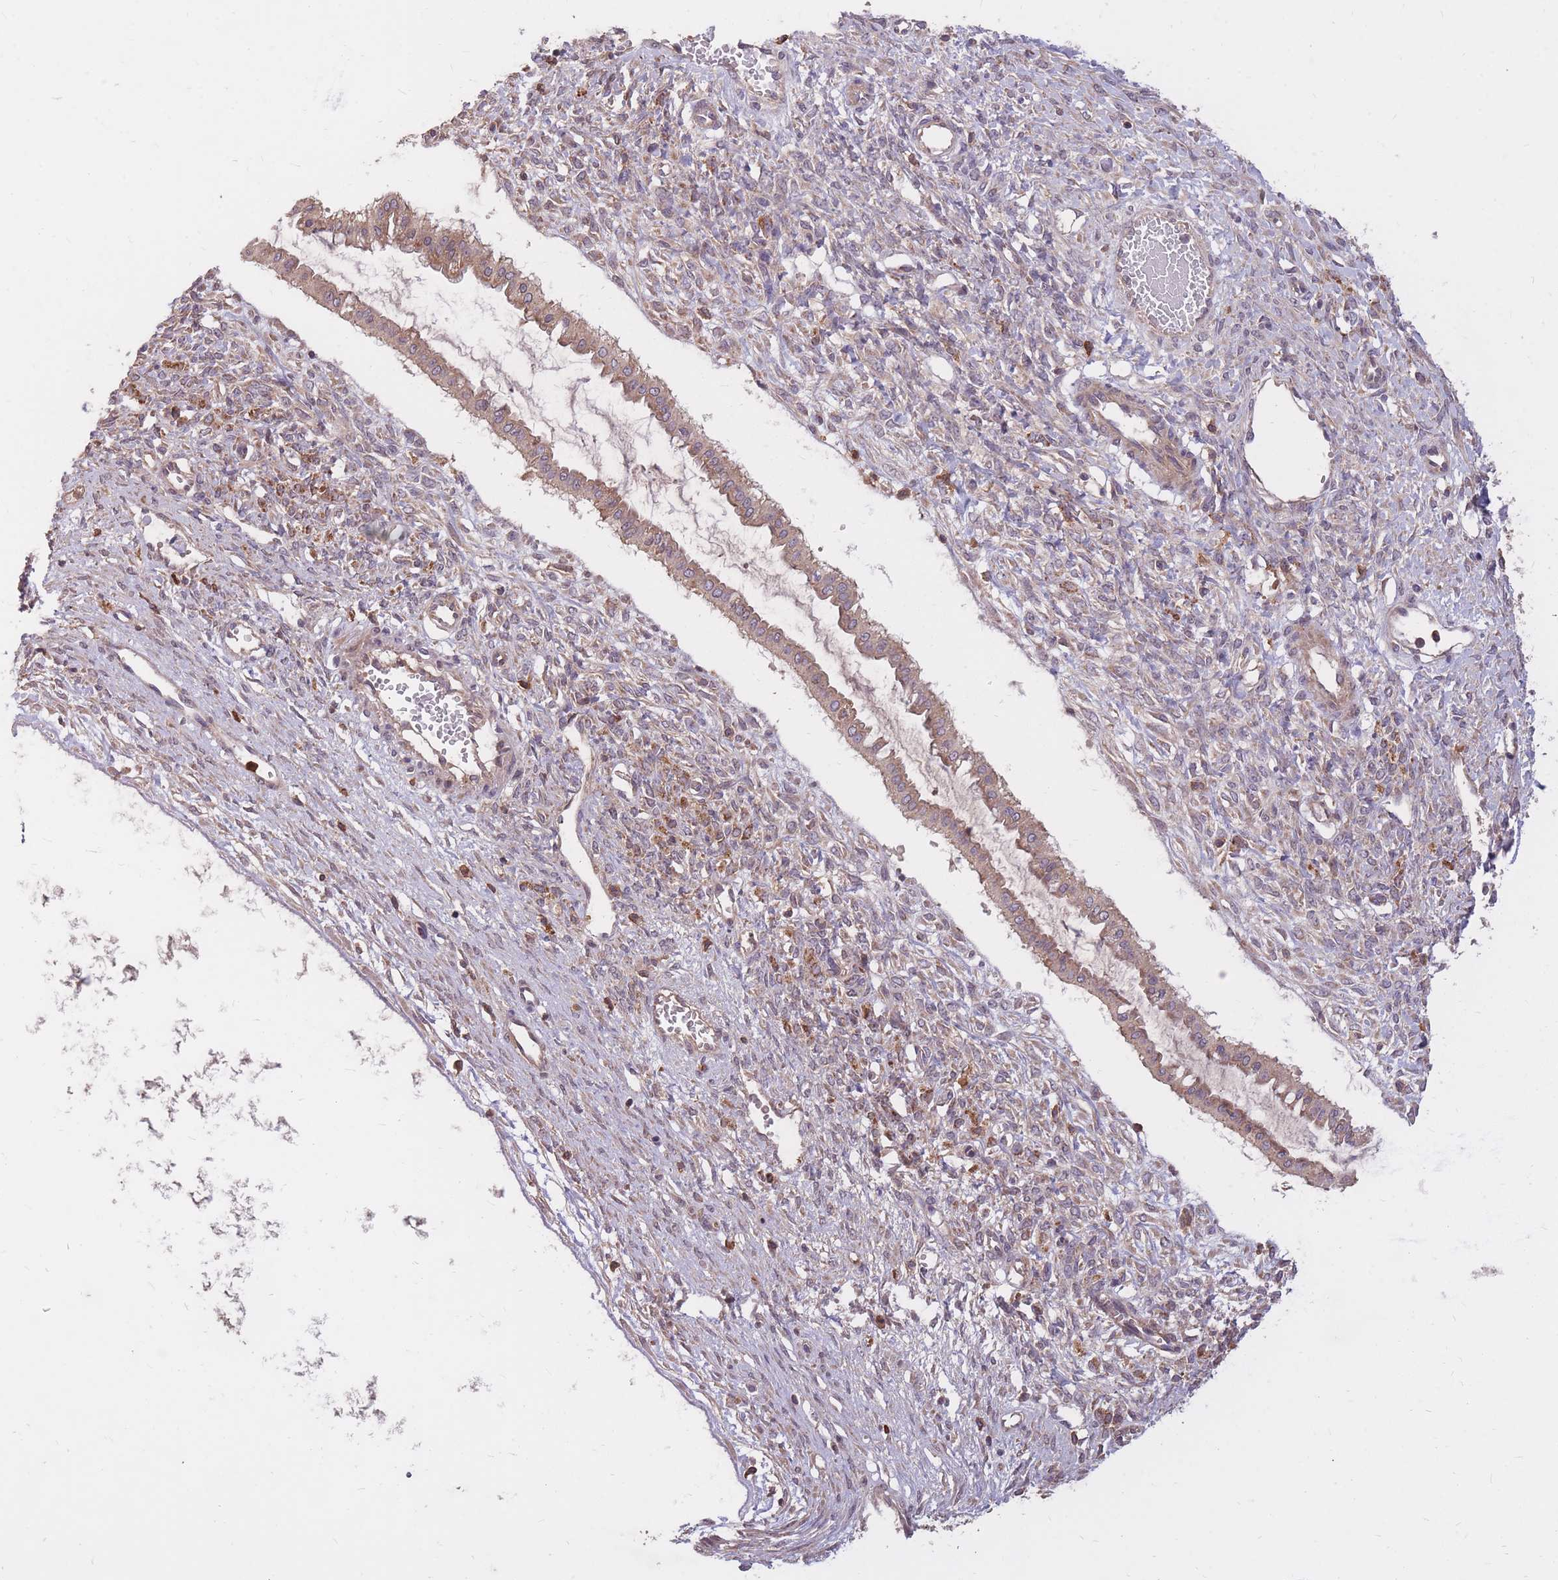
{"staining": {"intensity": "moderate", "quantity": ">75%", "location": "cytoplasmic/membranous"}, "tissue": "ovarian cancer", "cell_type": "Tumor cells", "image_type": "cancer", "snomed": [{"axis": "morphology", "description": "Cystadenocarcinoma, mucinous, NOS"}, {"axis": "topography", "description": "Ovary"}], "caption": "Moderate cytoplasmic/membranous staining is seen in approximately >75% of tumor cells in mucinous cystadenocarcinoma (ovarian). (DAB = brown stain, brightfield microscopy at high magnification).", "gene": "IGF2BP2", "patient": {"sex": "female", "age": 73}}